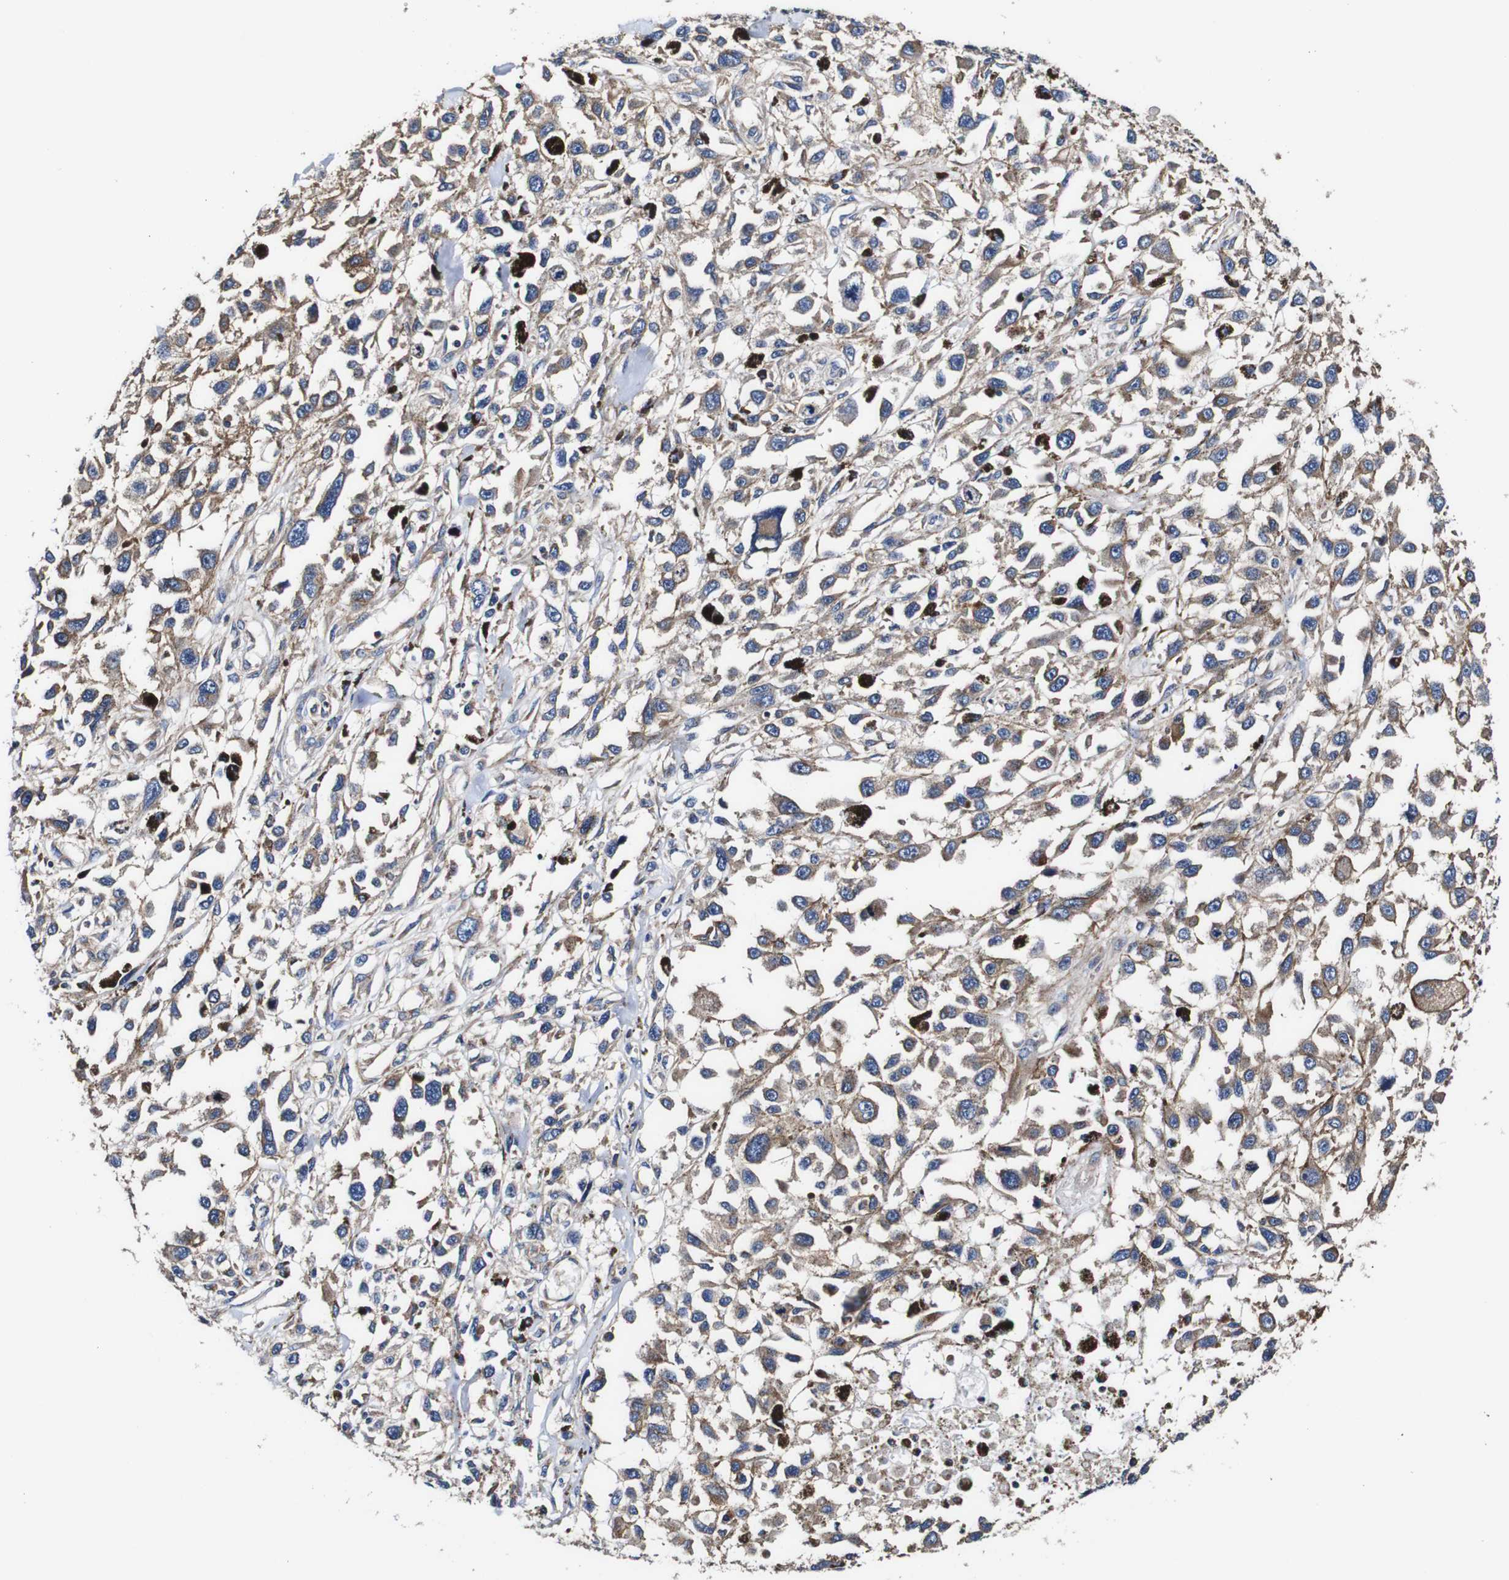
{"staining": {"intensity": "weak", "quantity": ">75%", "location": "cytoplasmic/membranous"}, "tissue": "melanoma", "cell_type": "Tumor cells", "image_type": "cancer", "snomed": [{"axis": "morphology", "description": "Malignant melanoma, Metastatic site"}, {"axis": "topography", "description": "Lymph node"}], "caption": "The immunohistochemical stain shows weak cytoplasmic/membranous staining in tumor cells of melanoma tissue.", "gene": "PDCD6IP", "patient": {"sex": "male", "age": 59}}